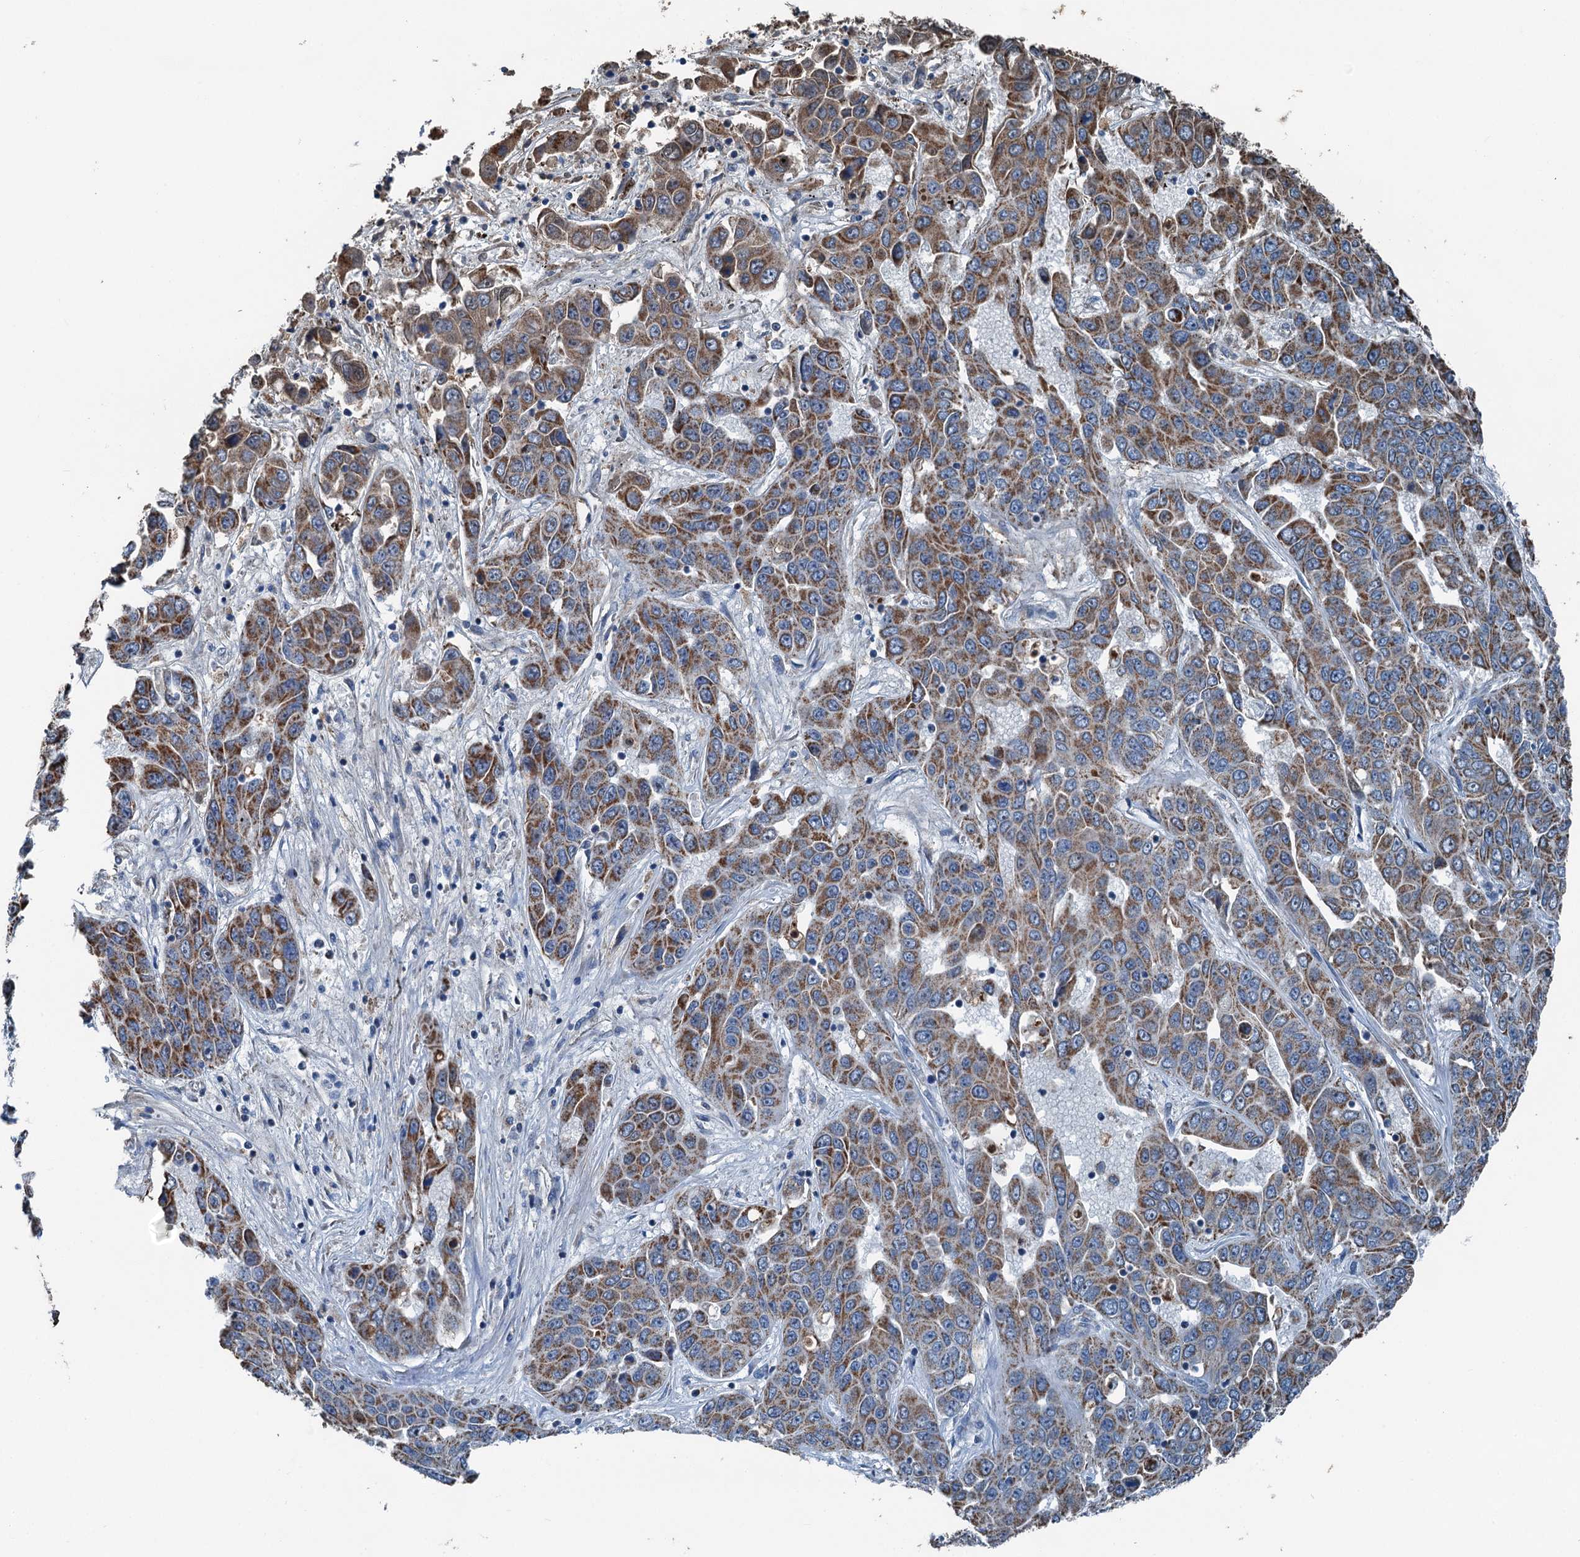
{"staining": {"intensity": "strong", "quantity": "25%-75%", "location": "cytoplasmic/membranous"}, "tissue": "liver cancer", "cell_type": "Tumor cells", "image_type": "cancer", "snomed": [{"axis": "morphology", "description": "Cholangiocarcinoma"}, {"axis": "topography", "description": "Liver"}], "caption": "Tumor cells show high levels of strong cytoplasmic/membranous positivity in about 25%-75% of cells in human cholangiocarcinoma (liver).", "gene": "TRPT1", "patient": {"sex": "female", "age": 52}}